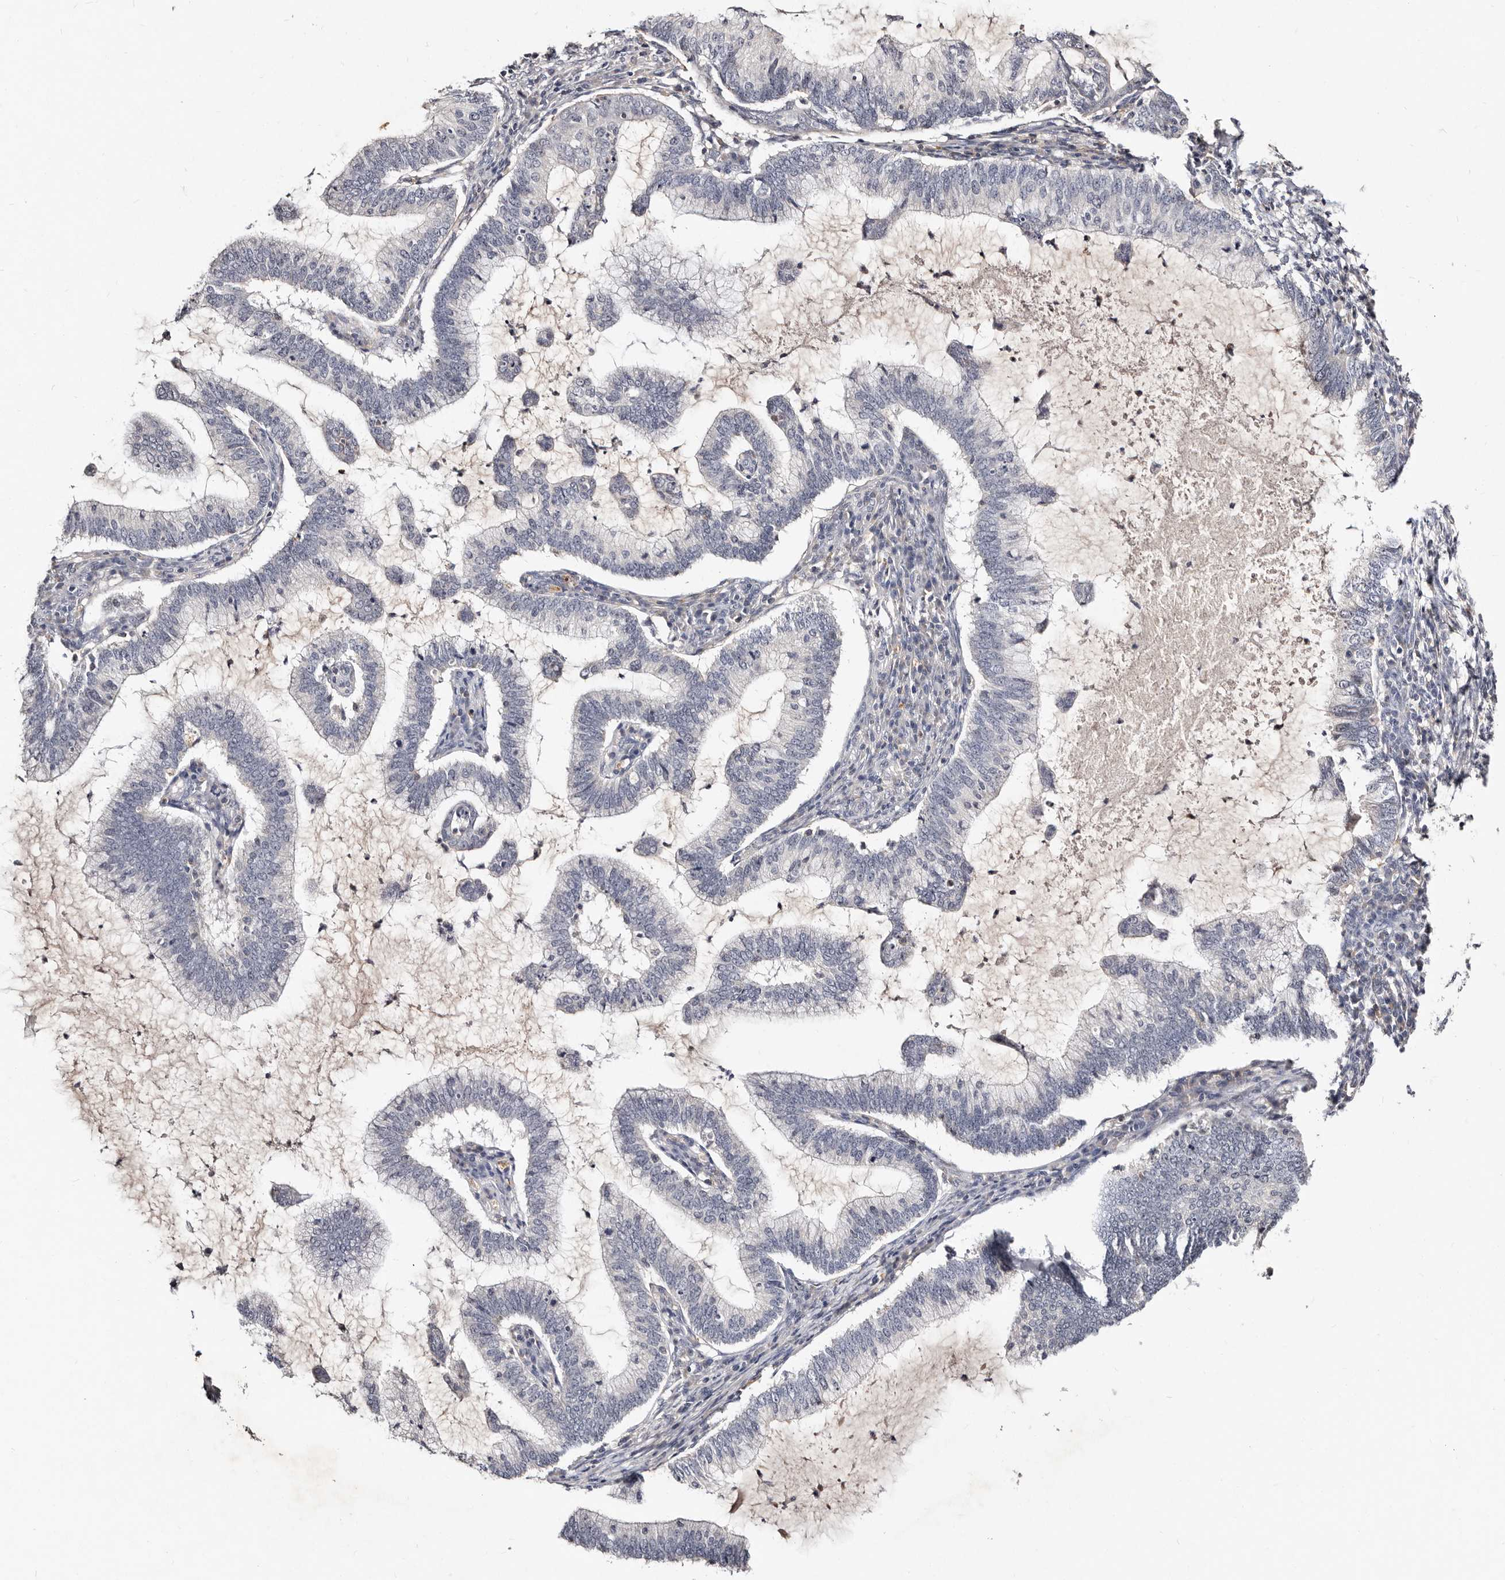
{"staining": {"intensity": "negative", "quantity": "none", "location": "none"}, "tissue": "cervical cancer", "cell_type": "Tumor cells", "image_type": "cancer", "snomed": [{"axis": "morphology", "description": "Adenocarcinoma, NOS"}, {"axis": "topography", "description": "Cervix"}], "caption": "Photomicrograph shows no protein expression in tumor cells of cervical cancer tissue. (Stains: DAB immunohistochemistry with hematoxylin counter stain, Microscopy: brightfield microscopy at high magnification).", "gene": "MRPS33", "patient": {"sex": "female", "age": 36}}